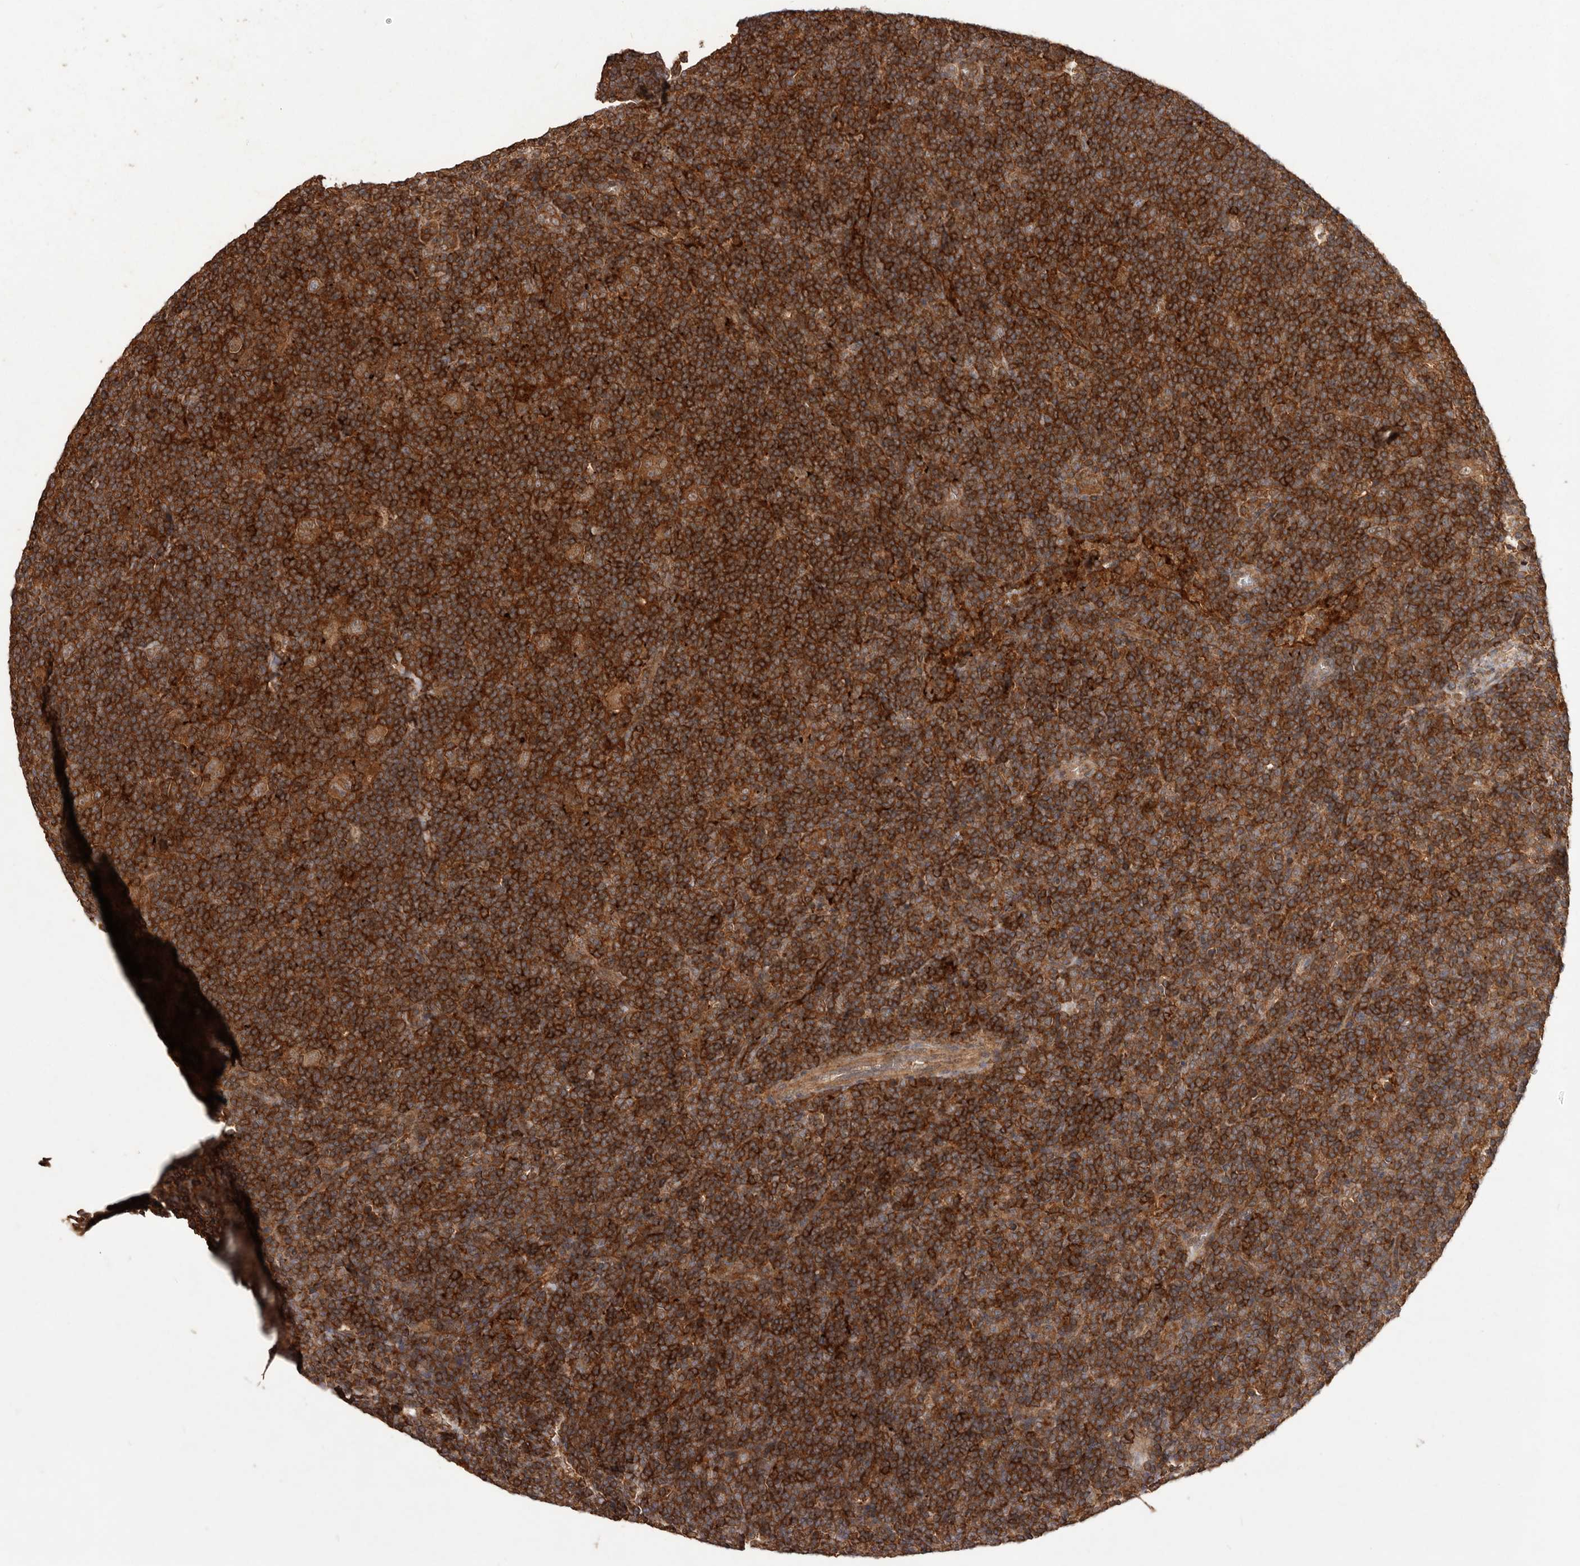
{"staining": {"intensity": "strong", "quantity": ">75%", "location": "cytoplasmic/membranous"}, "tissue": "lymphoma", "cell_type": "Tumor cells", "image_type": "cancer", "snomed": [{"axis": "morphology", "description": "Hodgkin's disease, NOS"}, {"axis": "topography", "description": "Lymph node"}], "caption": "Protein expression analysis of human Hodgkin's disease reveals strong cytoplasmic/membranous staining in about >75% of tumor cells.", "gene": "SLC22A3", "patient": {"sex": "female", "age": 57}}